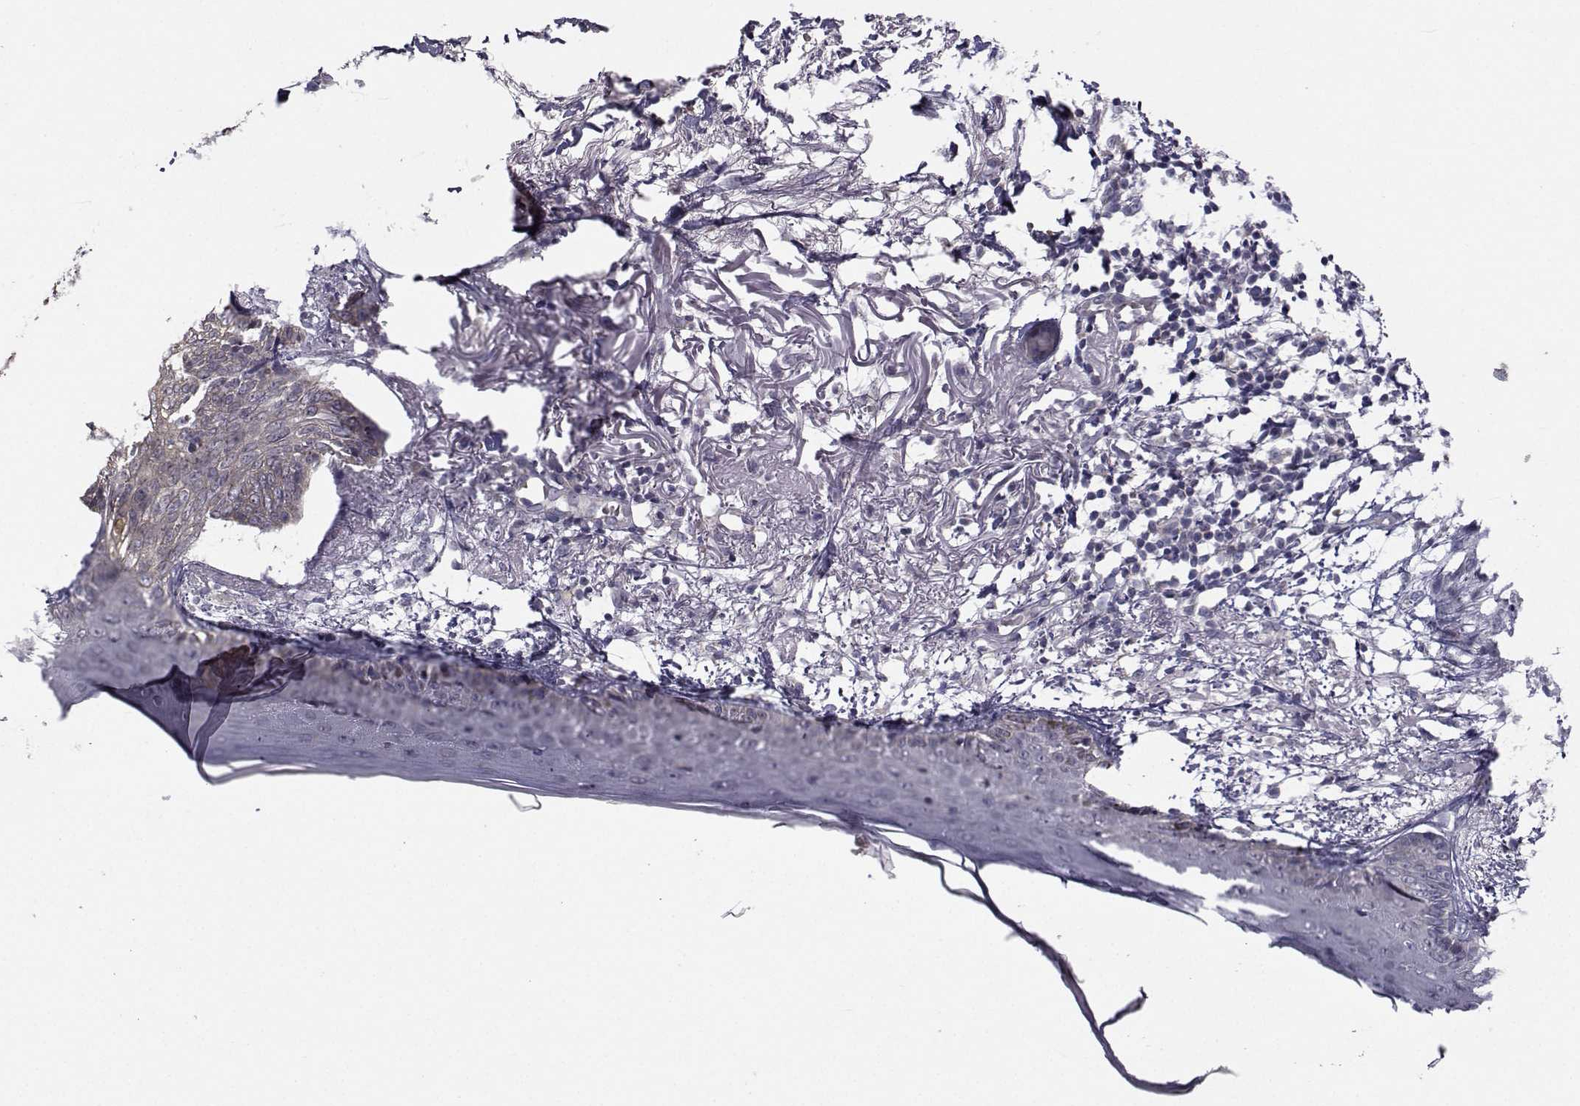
{"staining": {"intensity": "negative", "quantity": "none", "location": "none"}, "tissue": "skin cancer", "cell_type": "Tumor cells", "image_type": "cancer", "snomed": [{"axis": "morphology", "description": "Normal tissue, NOS"}, {"axis": "morphology", "description": "Basal cell carcinoma"}, {"axis": "topography", "description": "Skin"}], "caption": "Tumor cells show no significant expression in skin cancer (basal cell carcinoma).", "gene": "ANGPT1", "patient": {"sex": "male", "age": 84}}